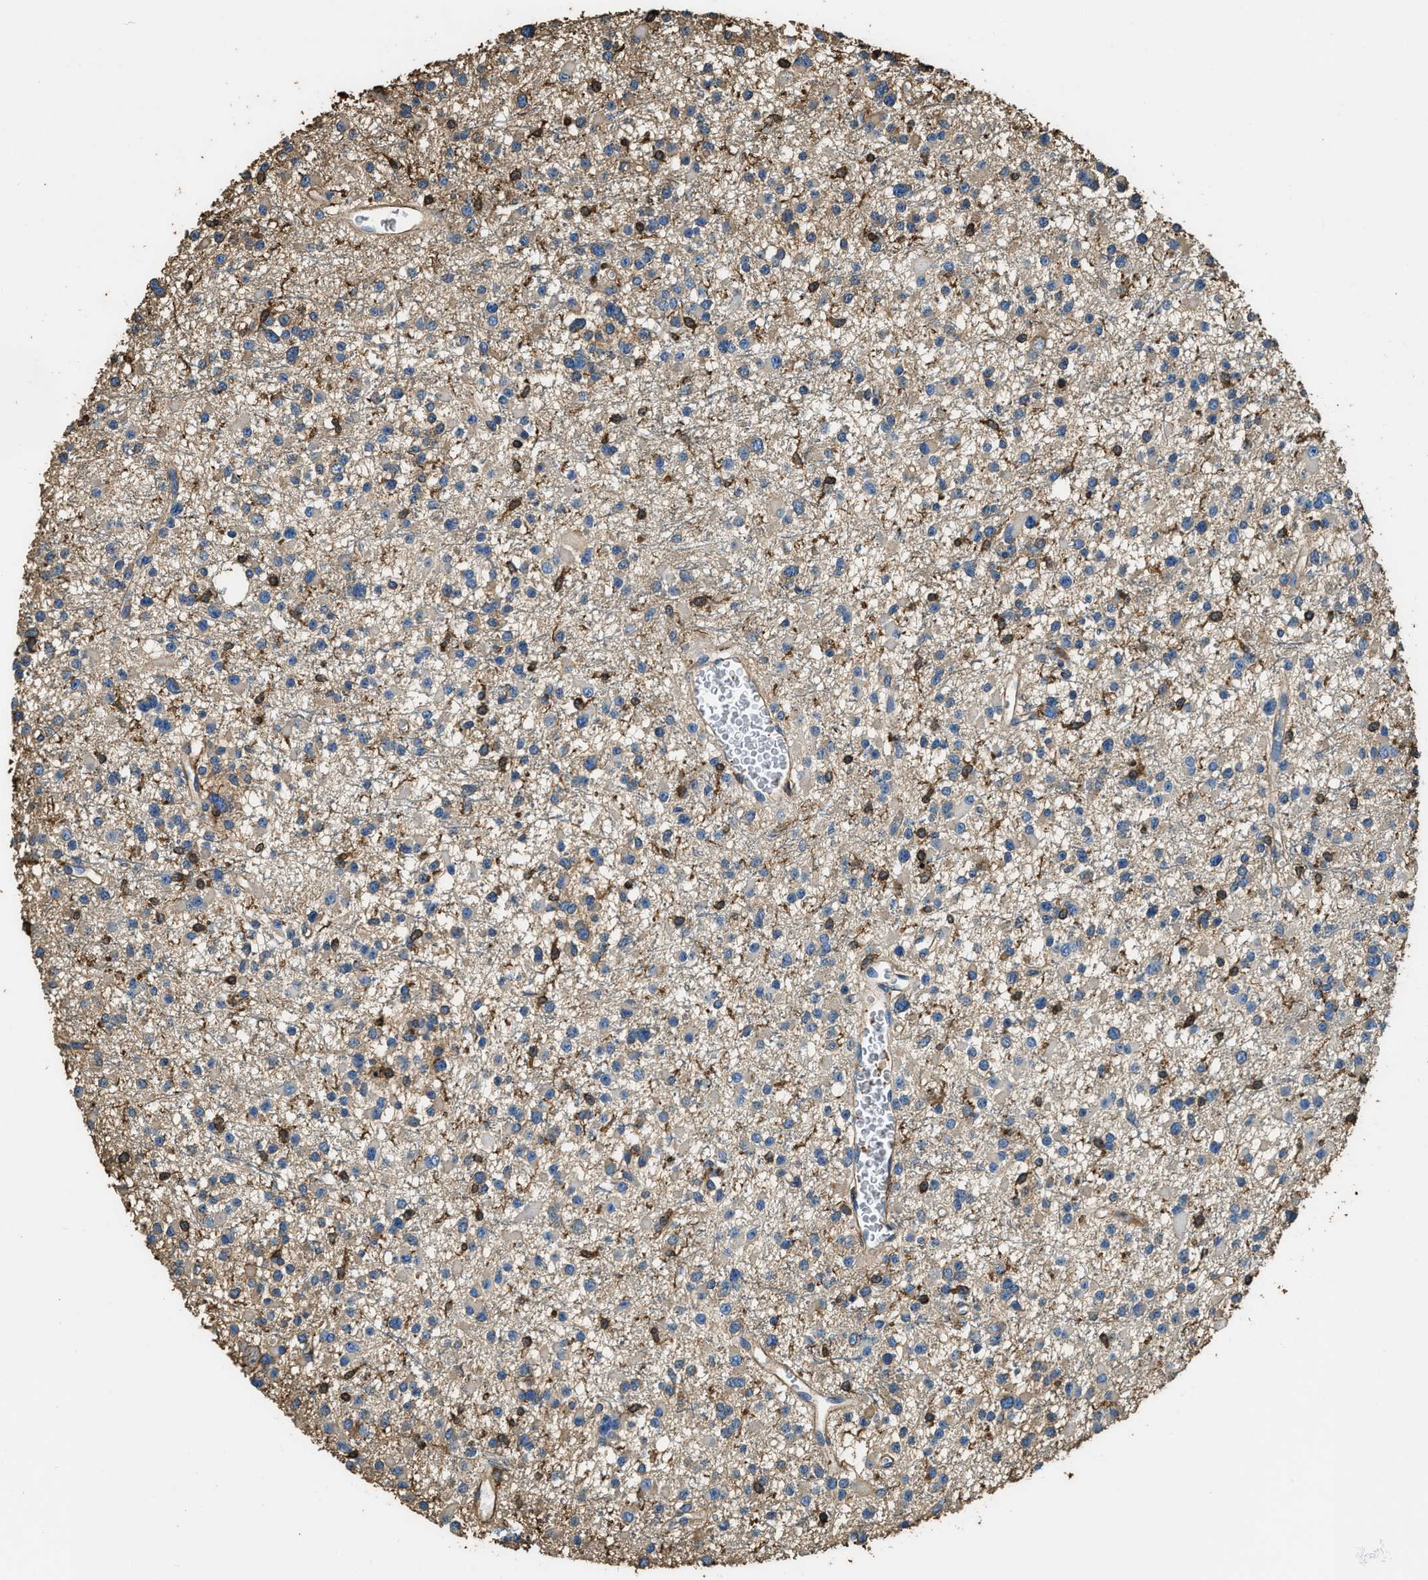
{"staining": {"intensity": "weak", "quantity": "<25%", "location": "cytoplasmic/membranous"}, "tissue": "glioma", "cell_type": "Tumor cells", "image_type": "cancer", "snomed": [{"axis": "morphology", "description": "Glioma, malignant, Low grade"}, {"axis": "topography", "description": "Brain"}], "caption": "Image shows no significant protein staining in tumor cells of malignant glioma (low-grade).", "gene": "ACCS", "patient": {"sex": "female", "age": 22}}